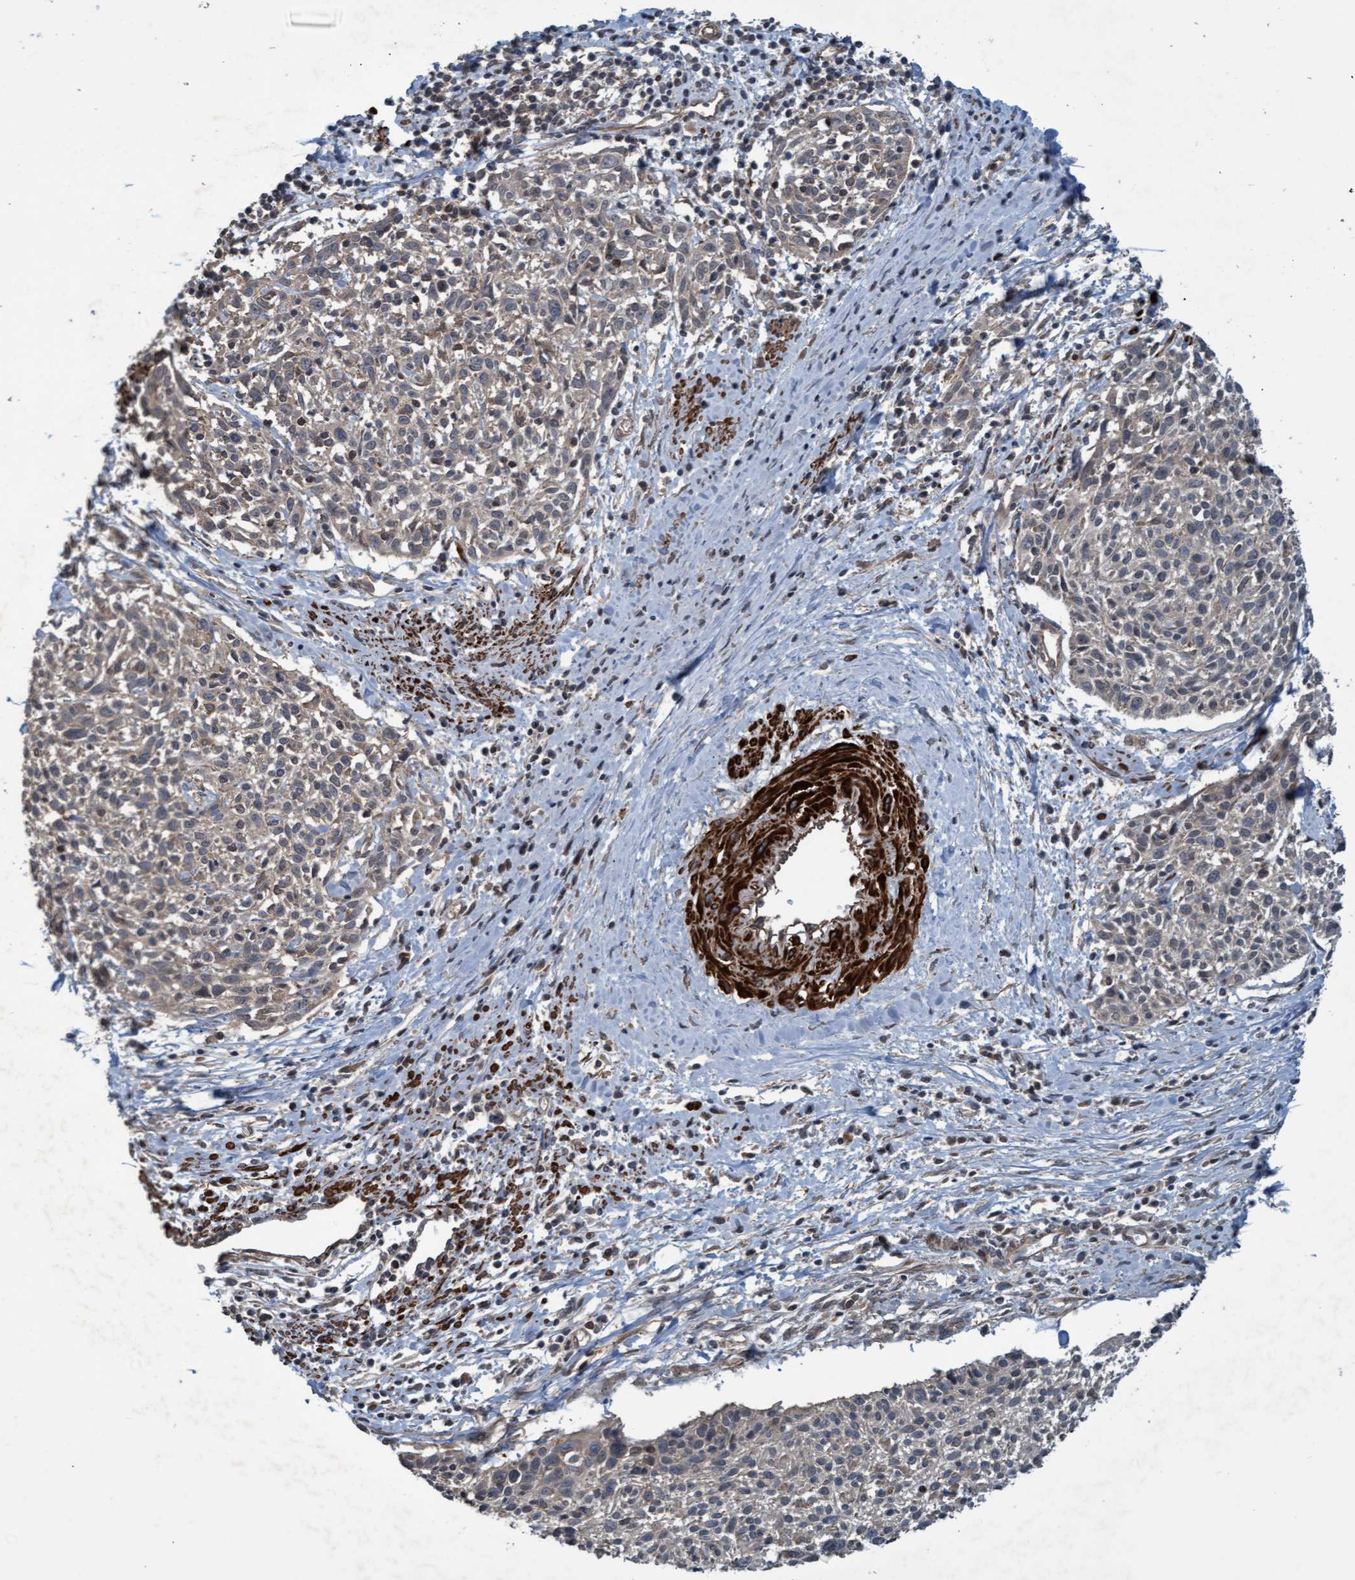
{"staining": {"intensity": "weak", "quantity": "<25%", "location": "cytoplasmic/membranous"}, "tissue": "cervical cancer", "cell_type": "Tumor cells", "image_type": "cancer", "snomed": [{"axis": "morphology", "description": "Squamous cell carcinoma, NOS"}, {"axis": "topography", "description": "Cervix"}], "caption": "The immunohistochemistry (IHC) photomicrograph has no significant expression in tumor cells of cervical cancer (squamous cell carcinoma) tissue.", "gene": "GGT6", "patient": {"sex": "female", "age": 51}}